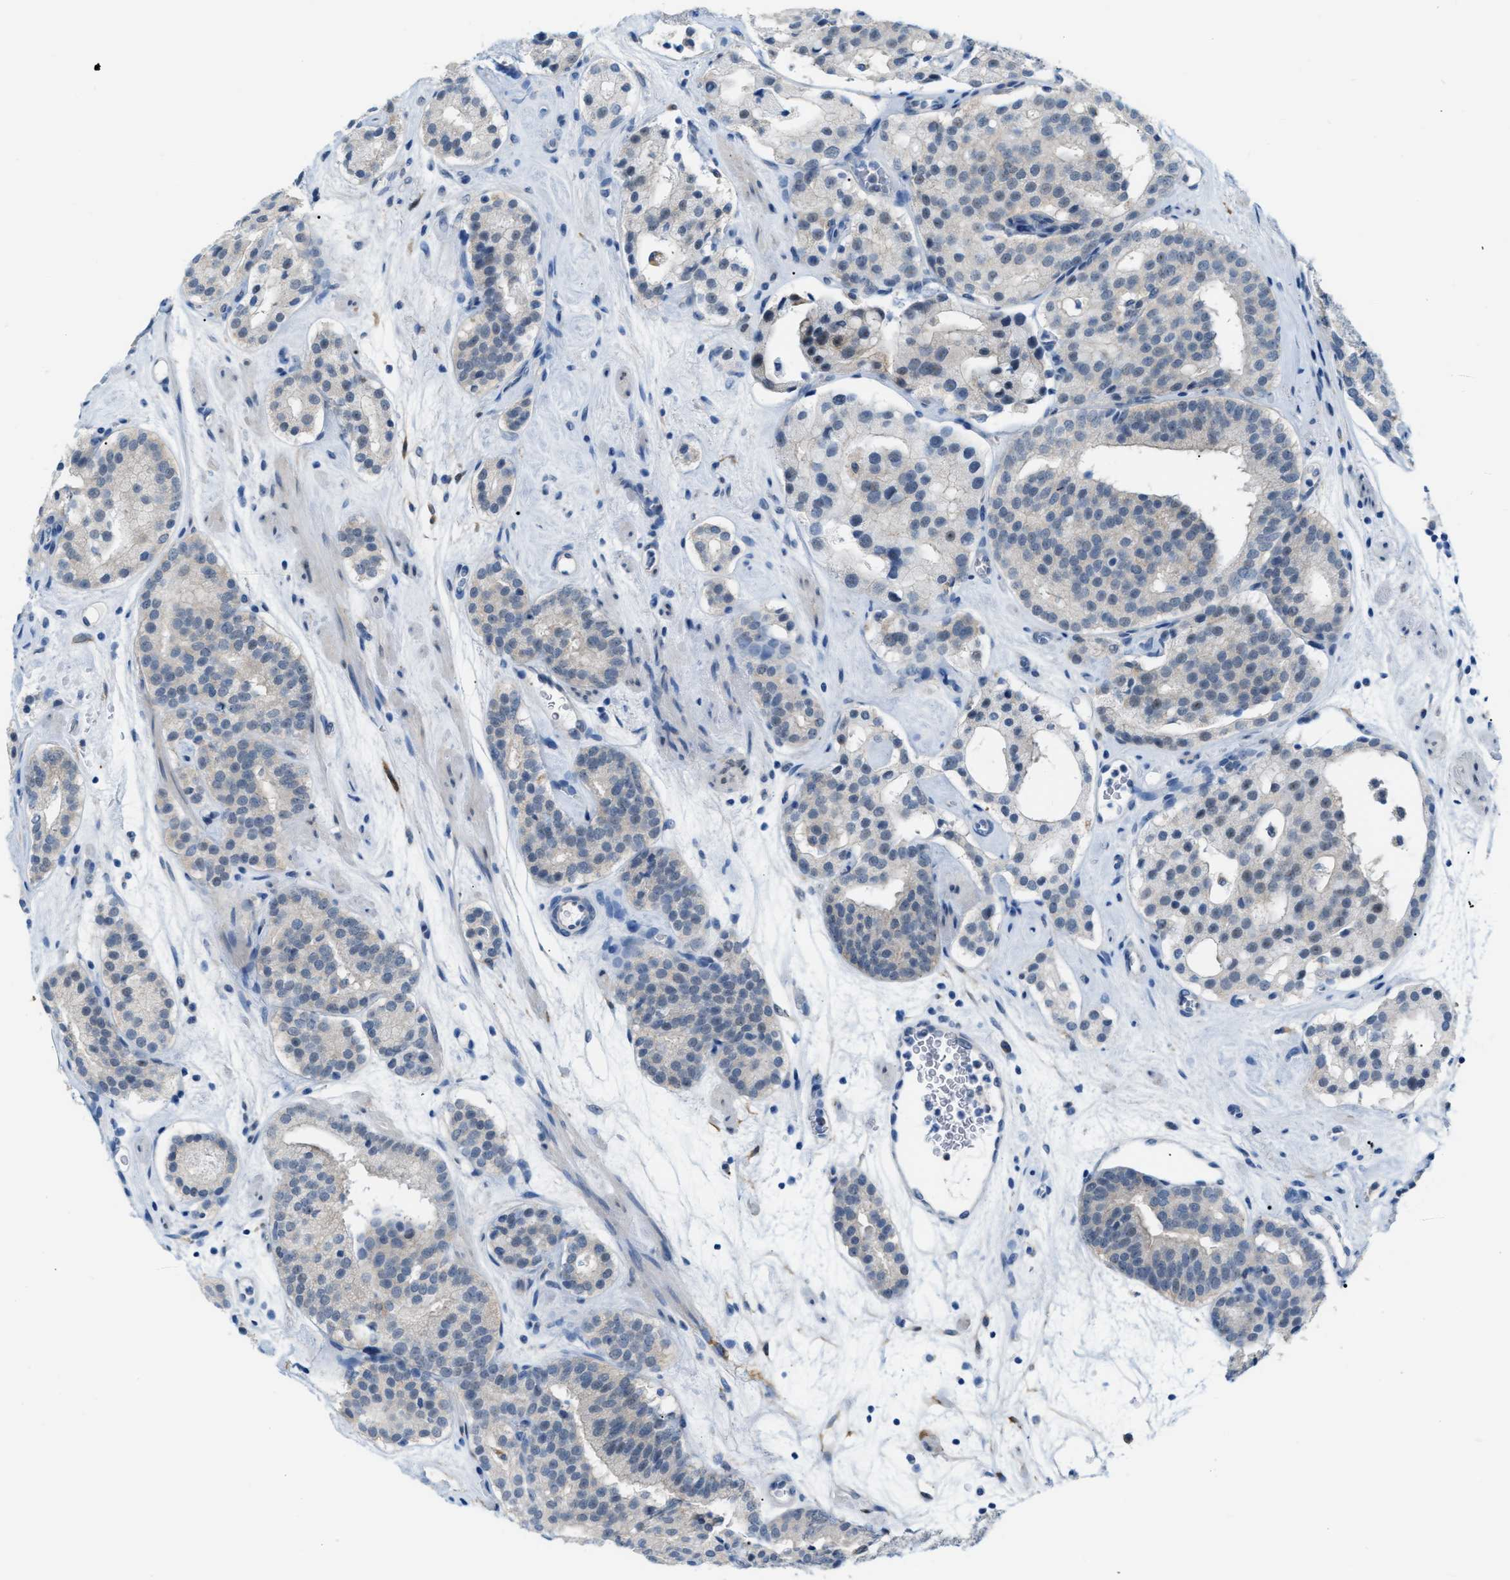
{"staining": {"intensity": "negative", "quantity": "none", "location": "none"}, "tissue": "prostate cancer", "cell_type": "Tumor cells", "image_type": "cancer", "snomed": [{"axis": "morphology", "description": "Adenocarcinoma, Low grade"}, {"axis": "topography", "description": "Prostate"}], "caption": "Prostate cancer (adenocarcinoma (low-grade)) was stained to show a protein in brown. There is no significant expression in tumor cells.", "gene": "PHRF1", "patient": {"sex": "male", "age": 69}}